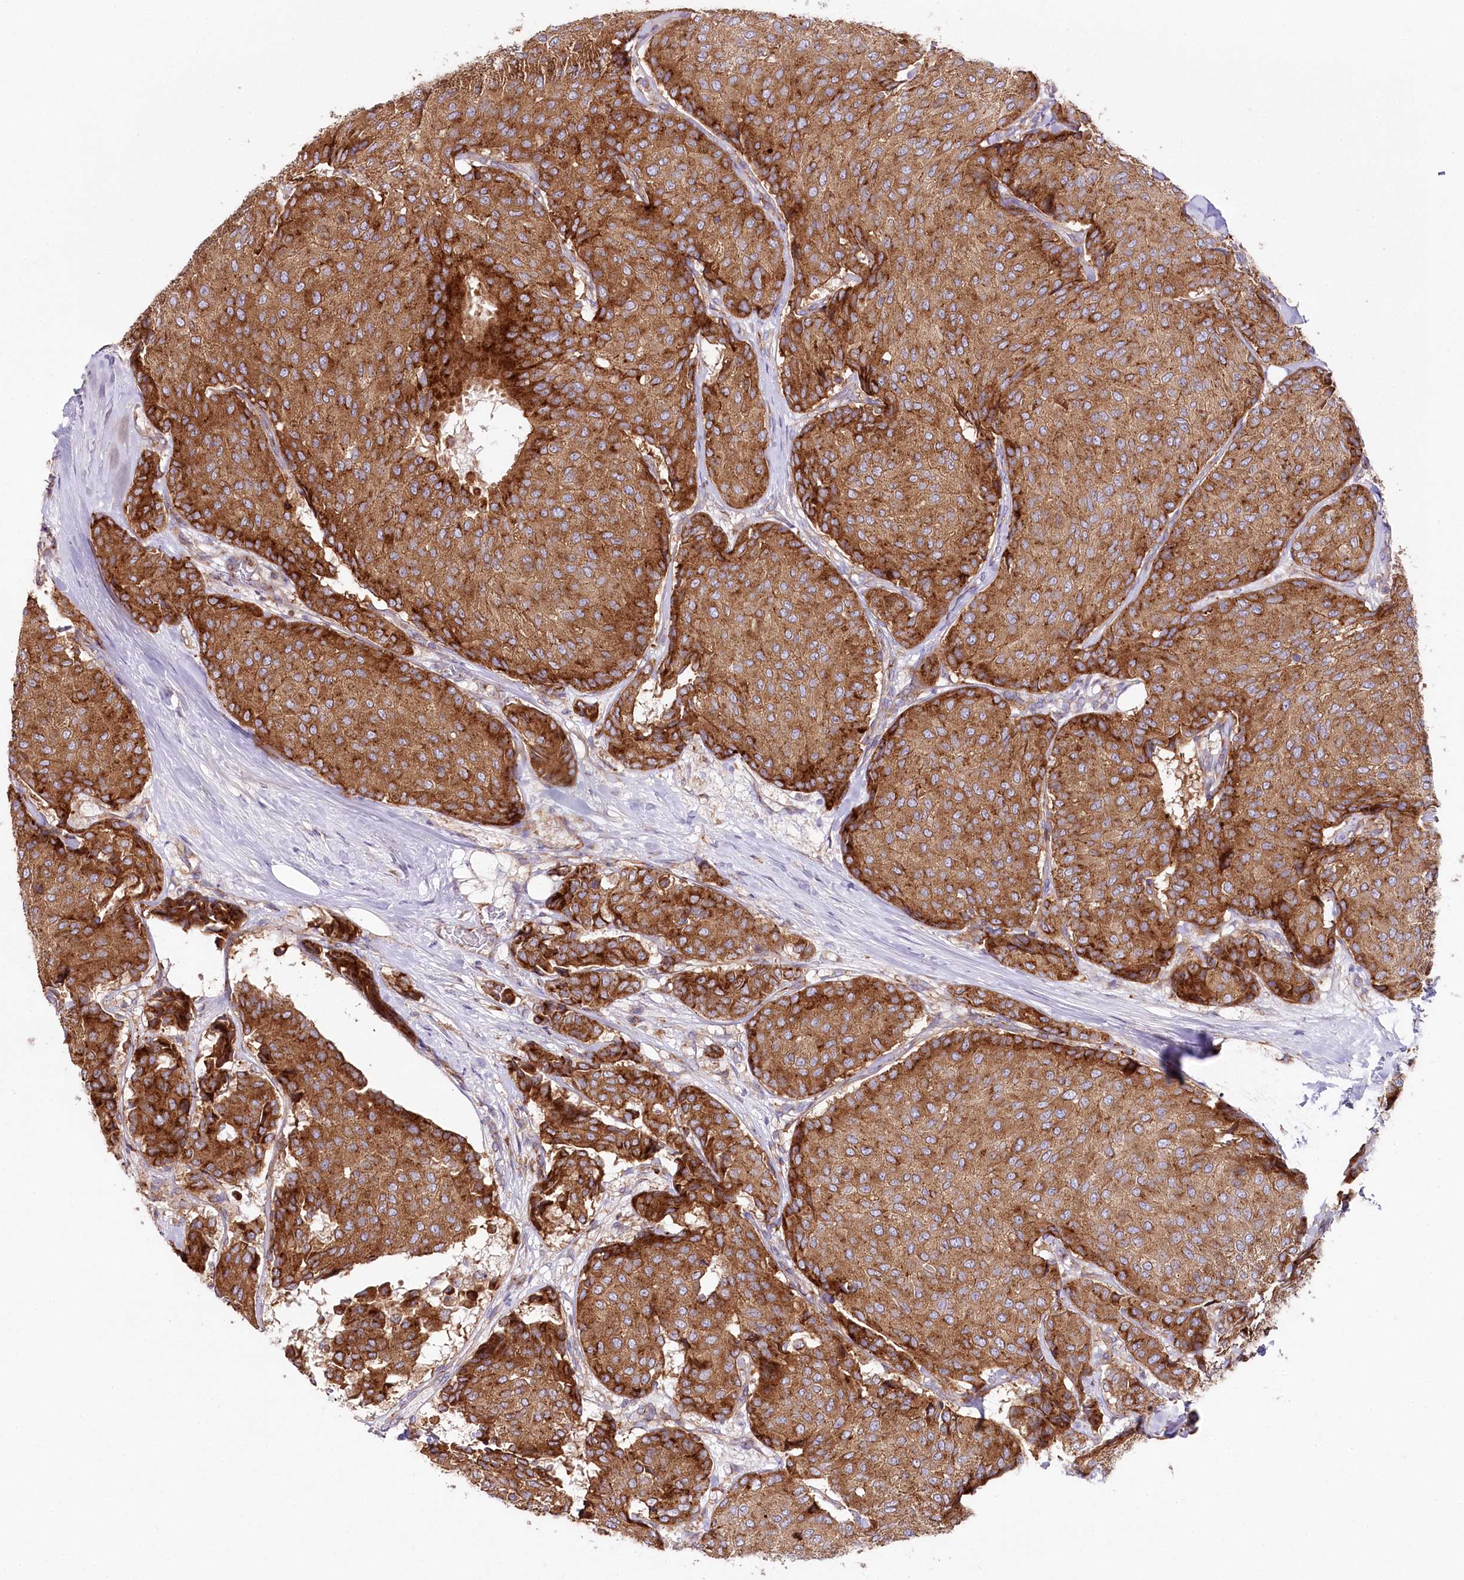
{"staining": {"intensity": "strong", "quantity": ">75%", "location": "cytoplasmic/membranous"}, "tissue": "breast cancer", "cell_type": "Tumor cells", "image_type": "cancer", "snomed": [{"axis": "morphology", "description": "Duct carcinoma"}, {"axis": "topography", "description": "Breast"}], "caption": "DAB immunohistochemical staining of human breast cancer demonstrates strong cytoplasmic/membranous protein staining in approximately >75% of tumor cells. (IHC, brightfield microscopy, high magnification).", "gene": "STX6", "patient": {"sex": "female", "age": 75}}